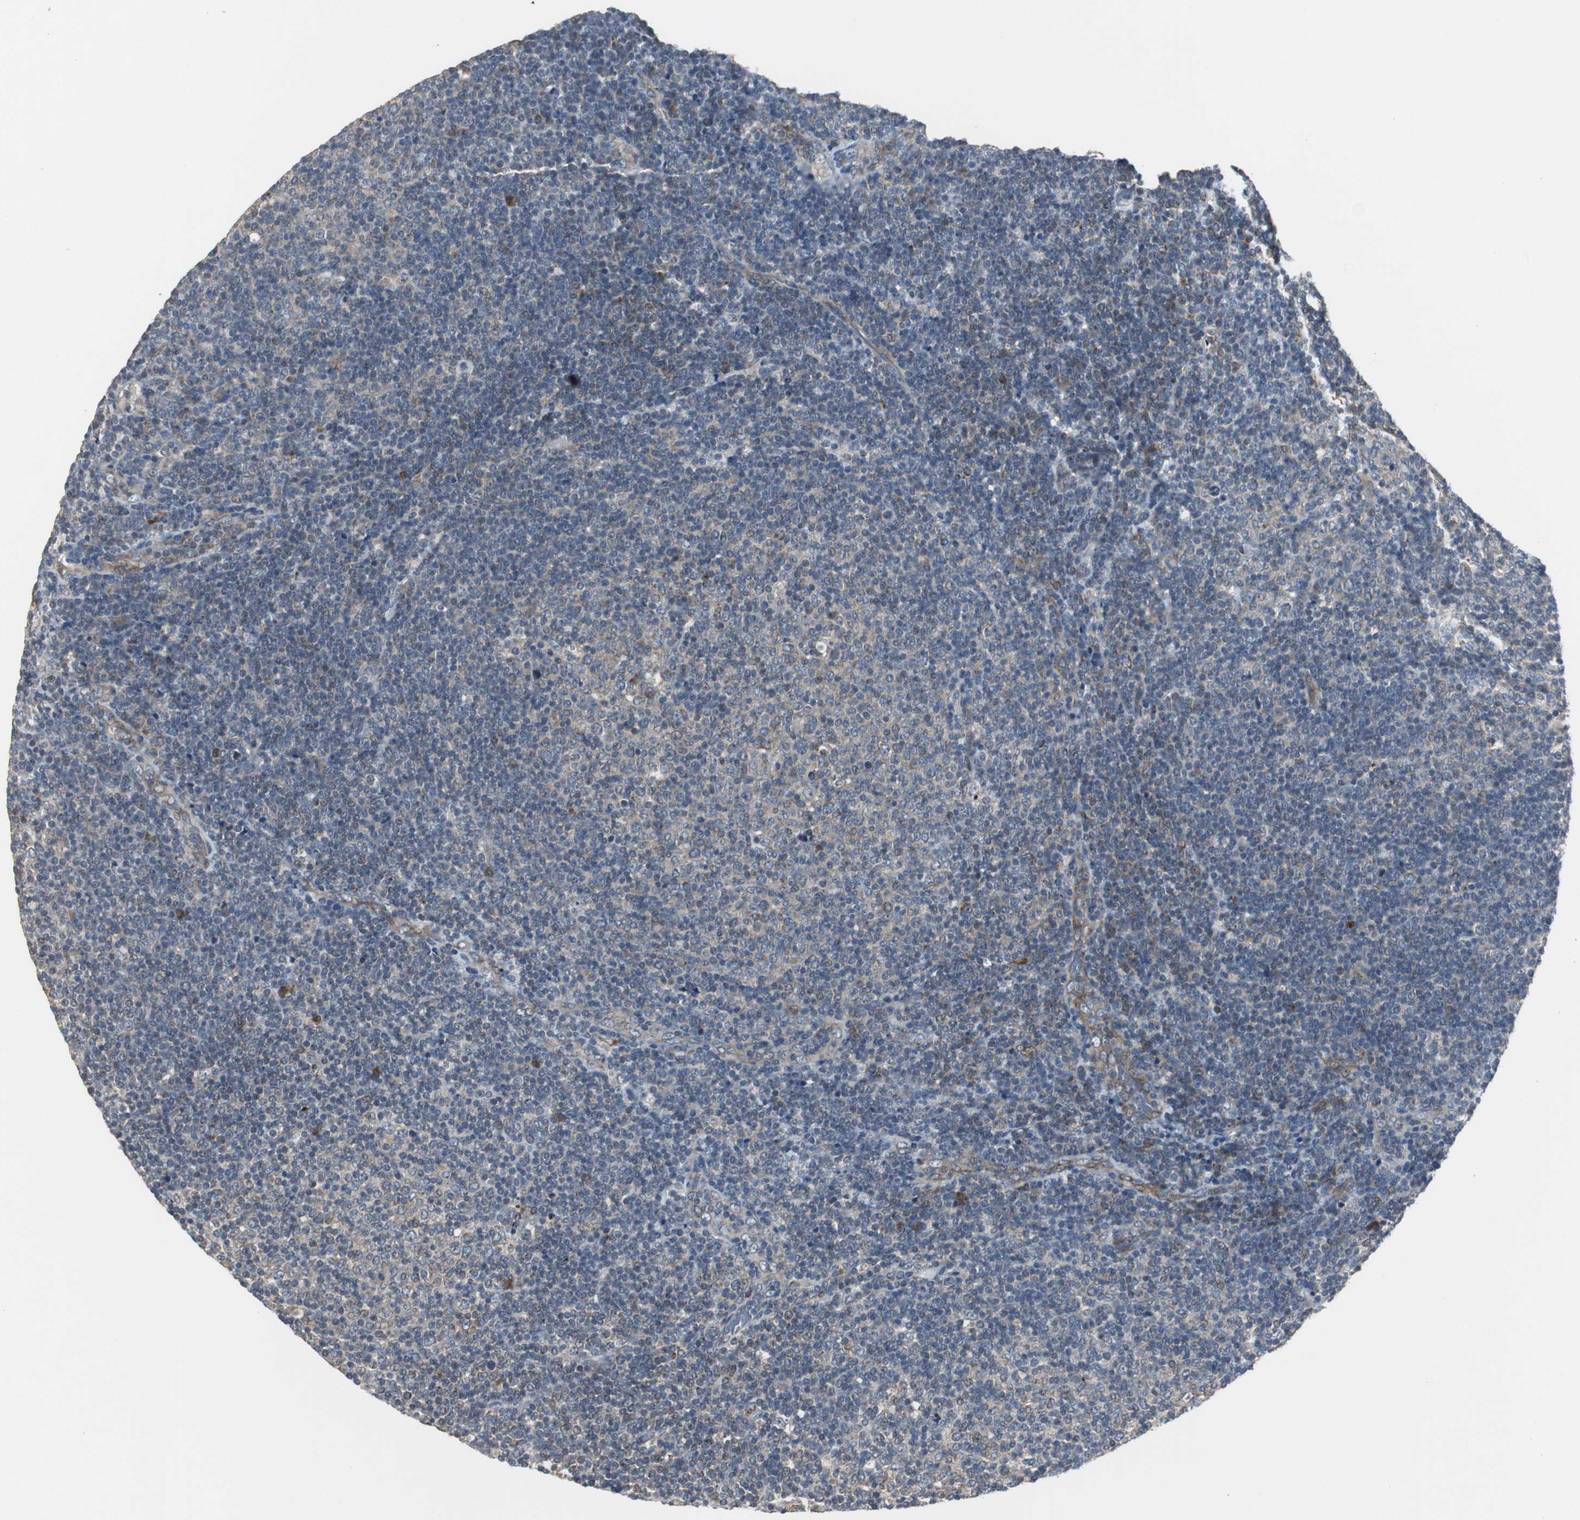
{"staining": {"intensity": "negative", "quantity": "none", "location": "none"}, "tissue": "lymphoma", "cell_type": "Tumor cells", "image_type": "cancer", "snomed": [{"axis": "morphology", "description": "Malignant lymphoma, non-Hodgkin's type, Low grade"}, {"axis": "topography", "description": "Lymph node"}], "caption": "An image of human lymphoma is negative for staining in tumor cells.", "gene": "MYT1", "patient": {"sex": "male", "age": 70}}